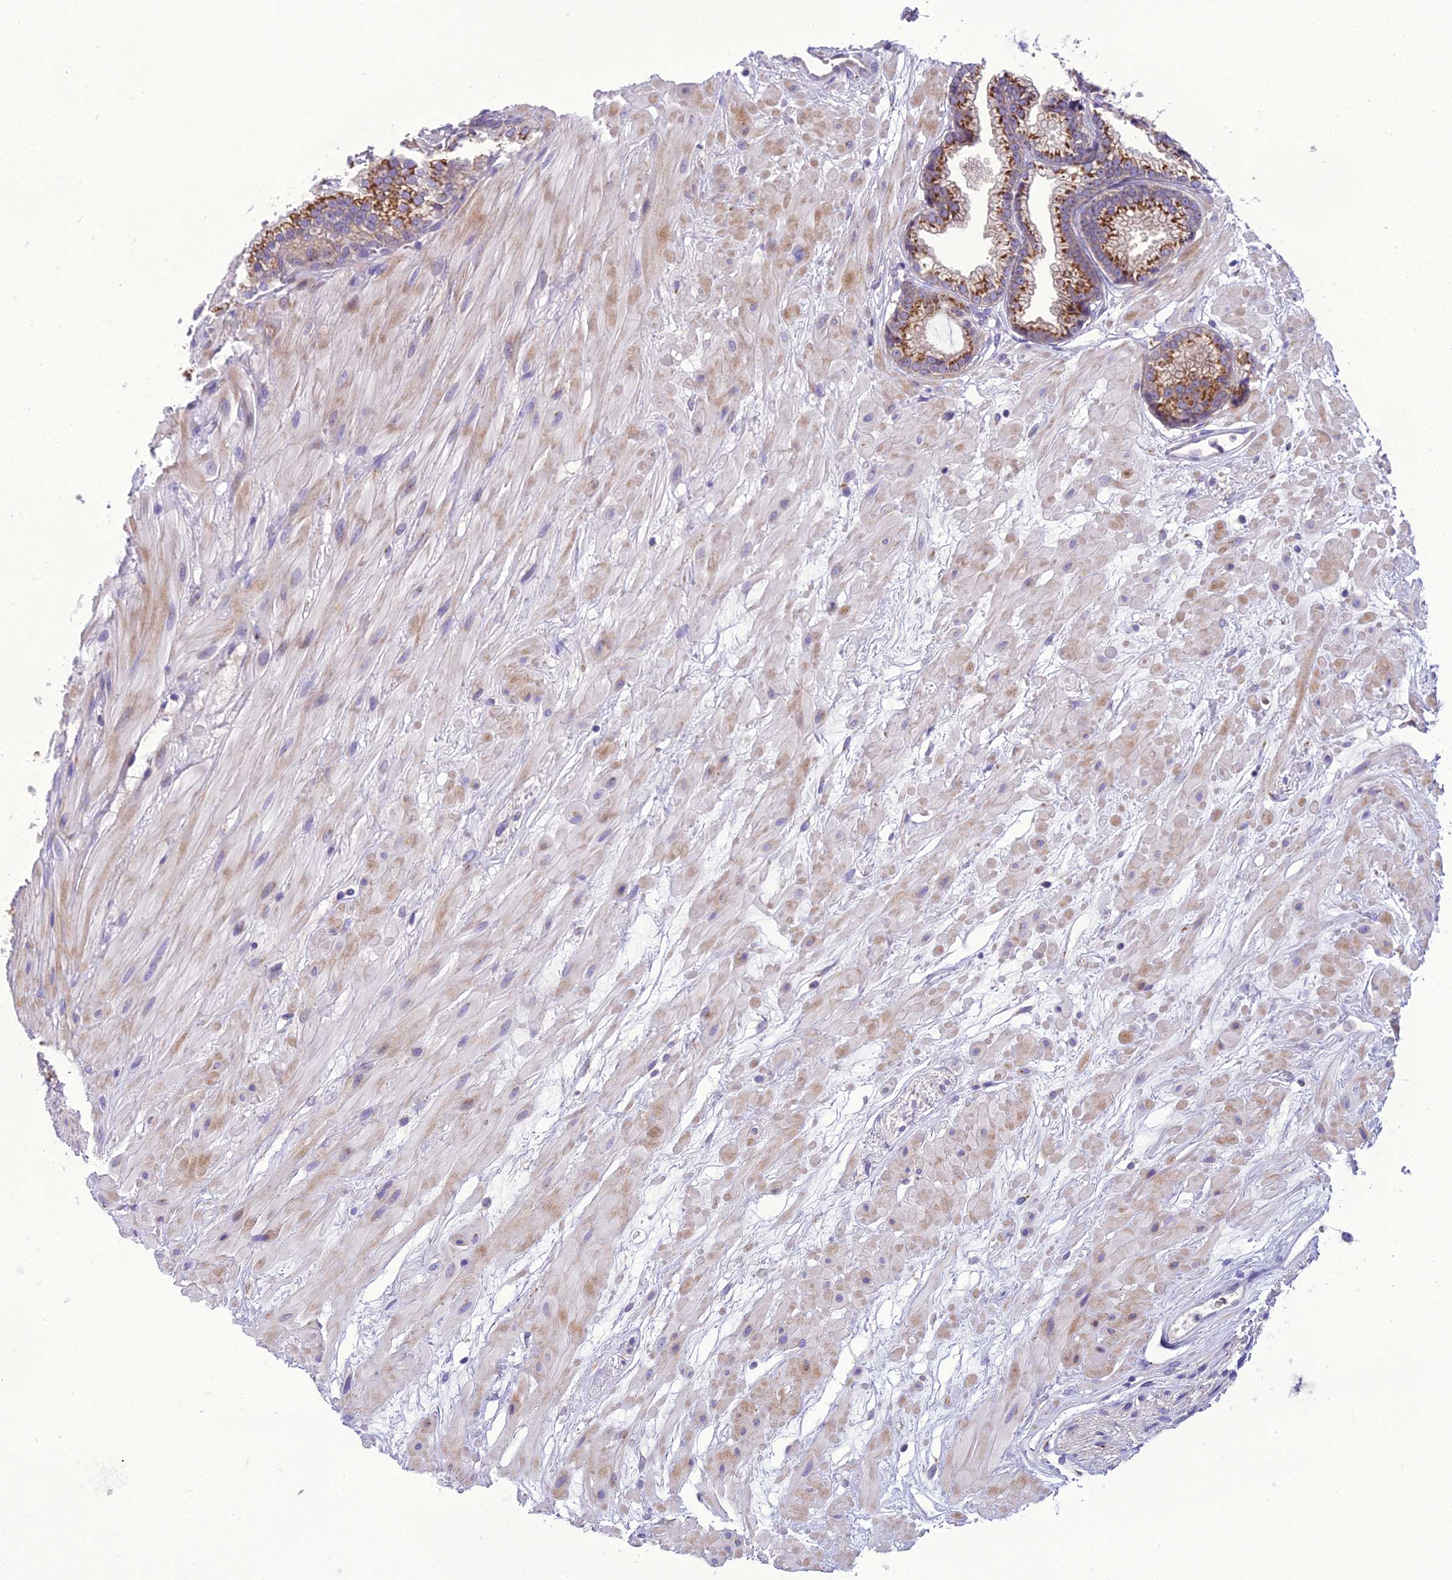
{"staining": {"intensity": "strong", "quantity": "25%-75%", "location": "cytoplasmic/membranous"}, "tissue": "prostate cancer", "cell_type": "Tumor cells", "image_type": "cancer", "snomed": [{"axis": "morphology", "description": "Adenocarcinoma, Low grade"}, {"axis": "topography", "description": "Prostate"}], "caption": "Protein staining of prostate cancer (adenocarcinoma (low-grade)) tissue demonstrates strong cytoplasmic/membranous staining in approximately 25%-75% of tumor cells.", "gene": "GOLPH3", "patient": {"sex": "male", "age": 64}}